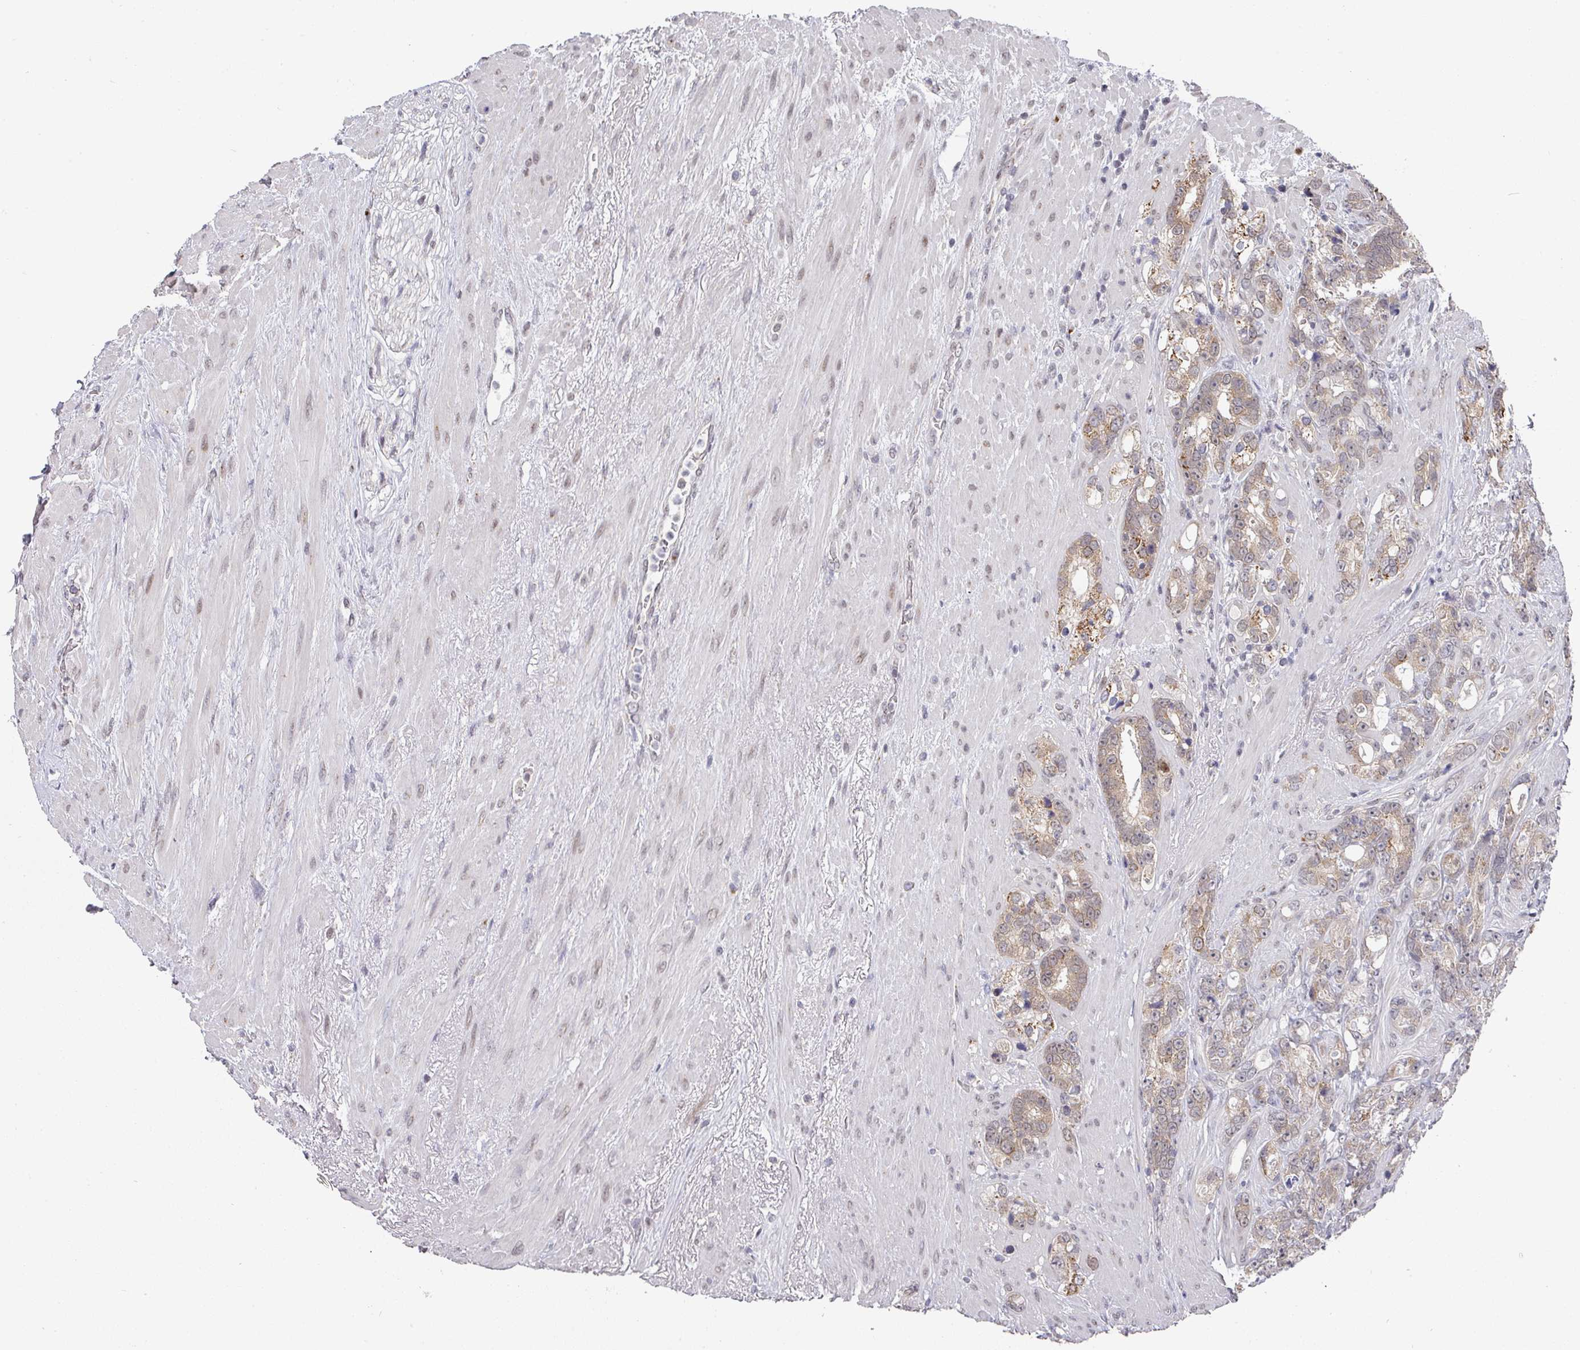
{"staining": {"intensity": "weak", "quantity": "25%-75%", "location": "cytoplasmic/membranous"}, "tissue": "prostate cancer", "cell_type": "Tumor cells", "image_type": "cancer", "snomed": [{"axis": "morphology", "description": "Adenocarcinoma, High grade"}, {"axis": "topography", "description": "Prostate"}], "caption": "Immunohistochemical staining of human prostate high-grade adenocarcinoma reveals low levels of weak cytoplasmic/membranous protein positivity in about 25%-75% of tumor cells.", "gene": "C18orf25", "patient": {"sex": "male", "age": 74}}